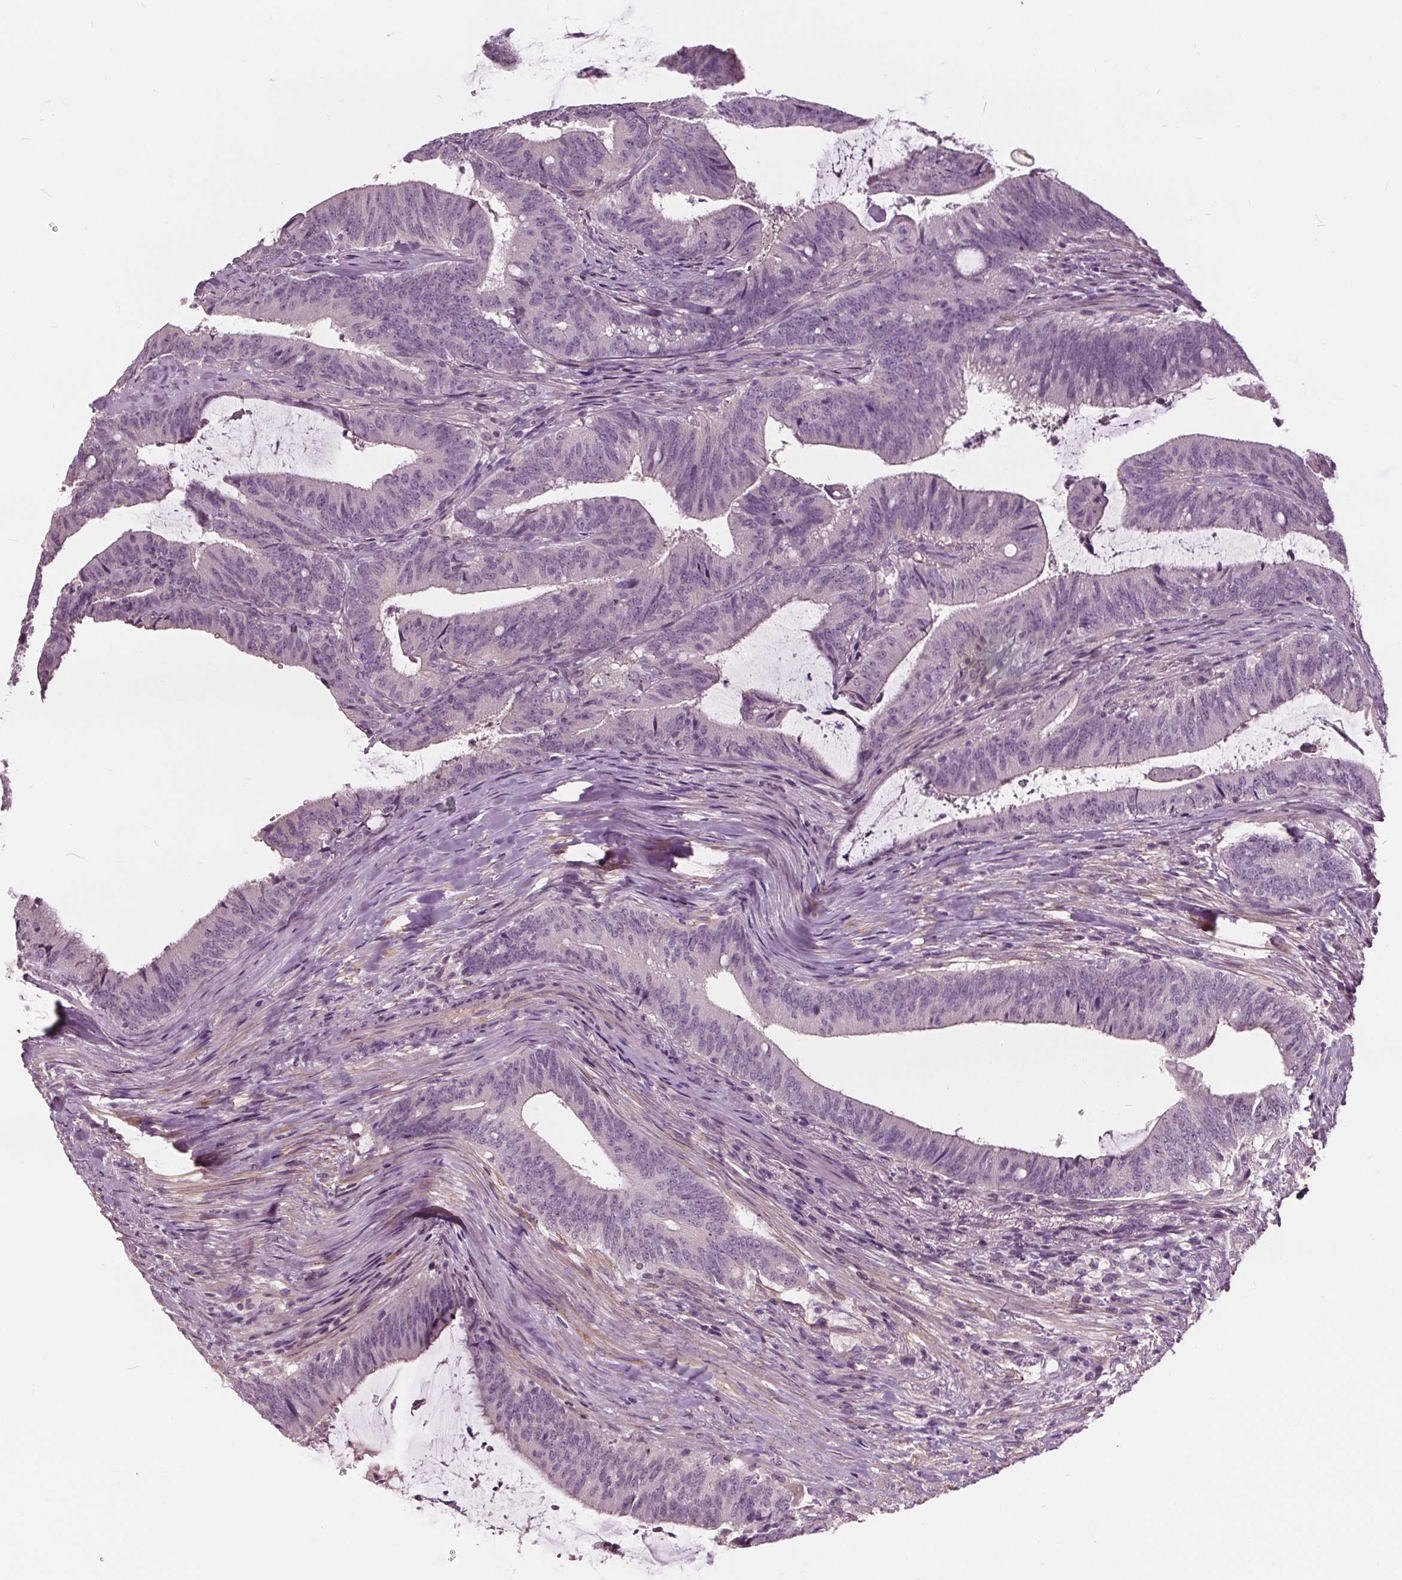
{"staining": {"intensity": "negative", "quantity": "none", "location": "none"}, "tissue": "colorectal cancer", "cell_type": "Tumor cells", "image_type": "cancer", "snomed": [{"axis": "morphology", "description": "Adenocarcinoma, NOS"}, {"axis": "topography", "description": "Colon"}], "caption": "The image demonstrates no staining of tumor cells in colorectal cancer.", "gene": "RASA1", "patient": {"sex": "female", "age": 43}}